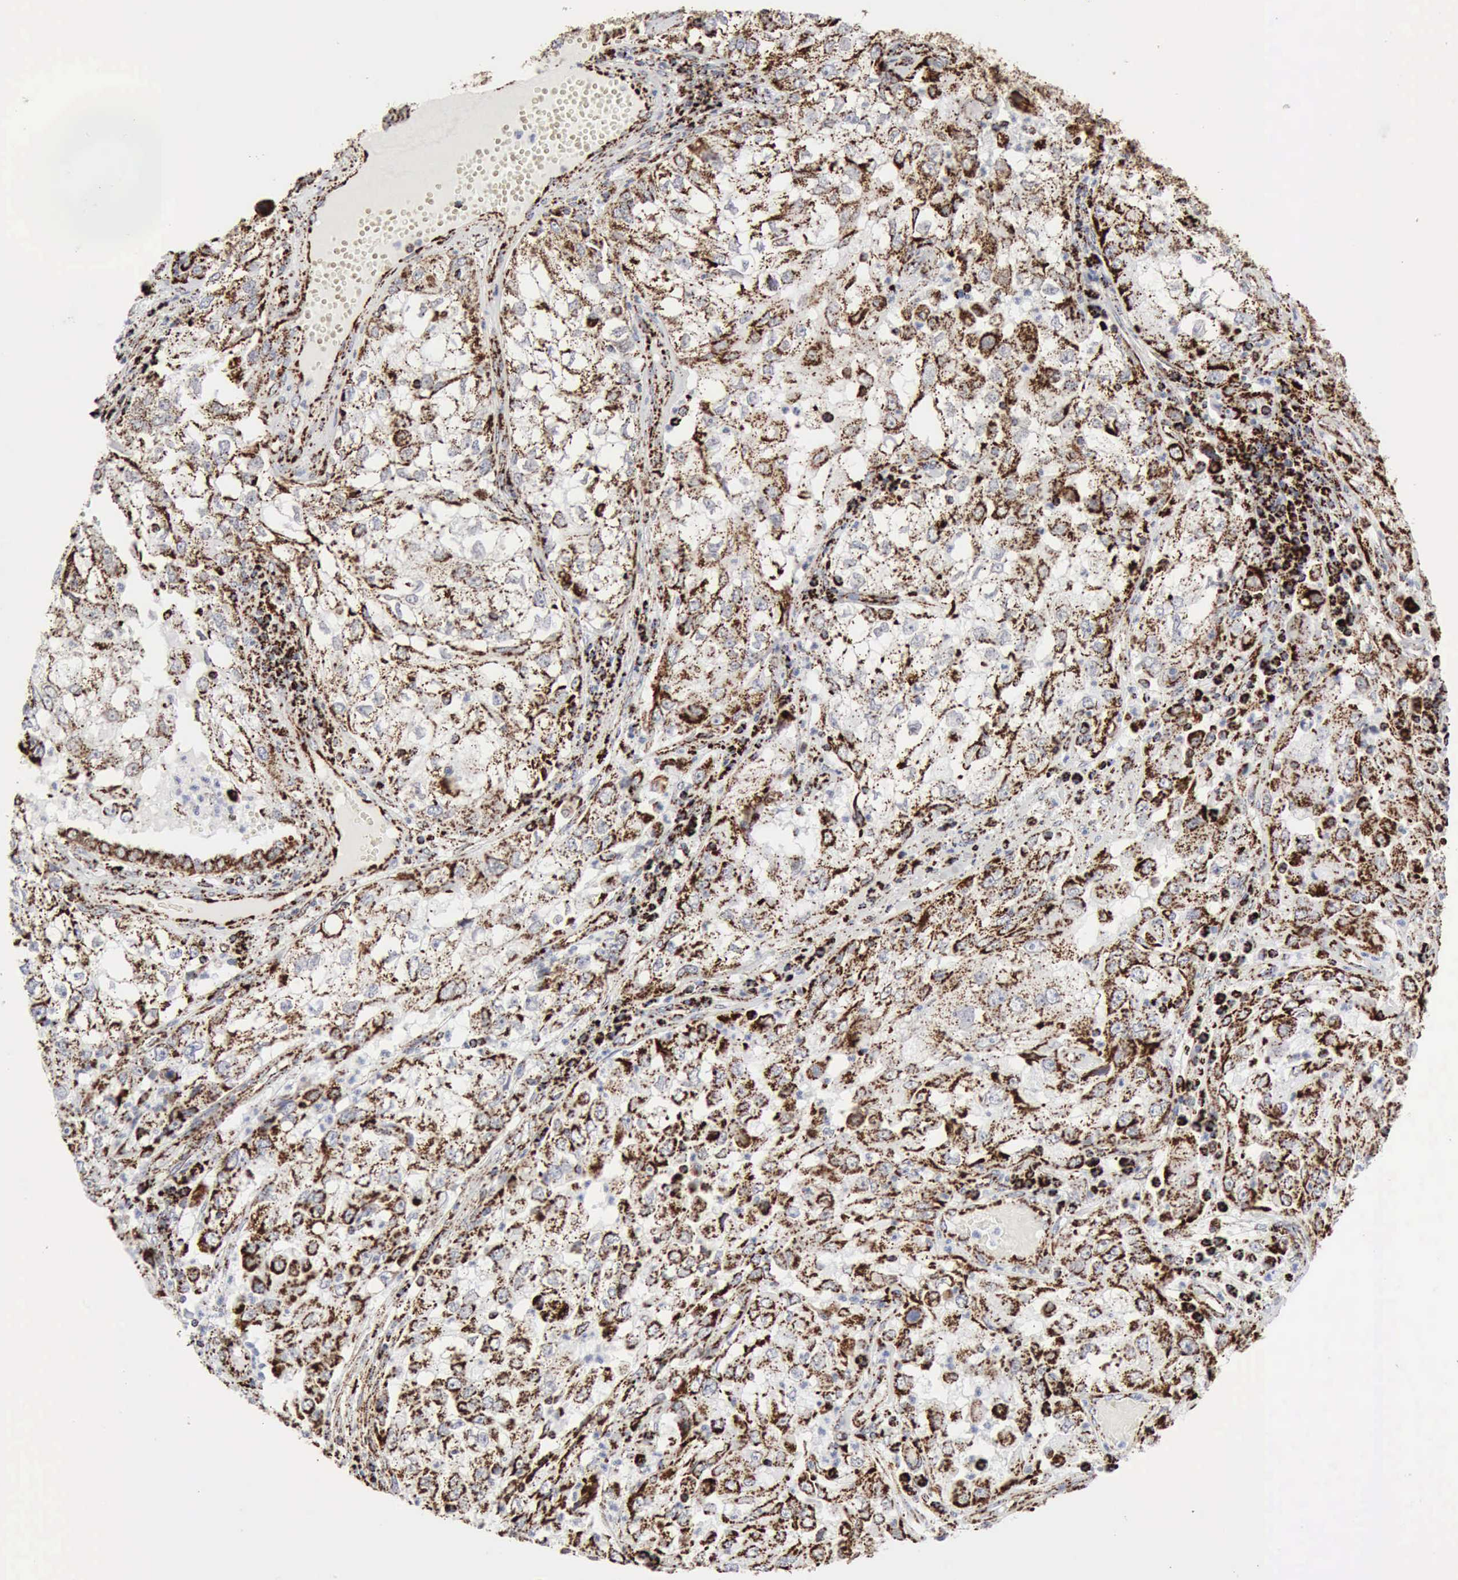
{"staining": {"intensity": "strong", "quantity": ">75%", "location": "cytoplasmic/membranous"}, "tissue": "cervical cancer", "cell_type": "Tumor cells", "image_type": "cancer", "snomed": [{"axis": "morphology", "description": "Squamous cell carcinoma, NOS"}, {"axis": "topography", "description": "Cervix"}], "caption": "IHC image of squamous cell carcinoma (cervical) stained for a protein (brown), which exhibits high levels of strong cytoplasmic/membranous staining in approximately >75% of tumor cells.", "gene": "ACO2", "patient": {"sex": "female", "age": 36}}